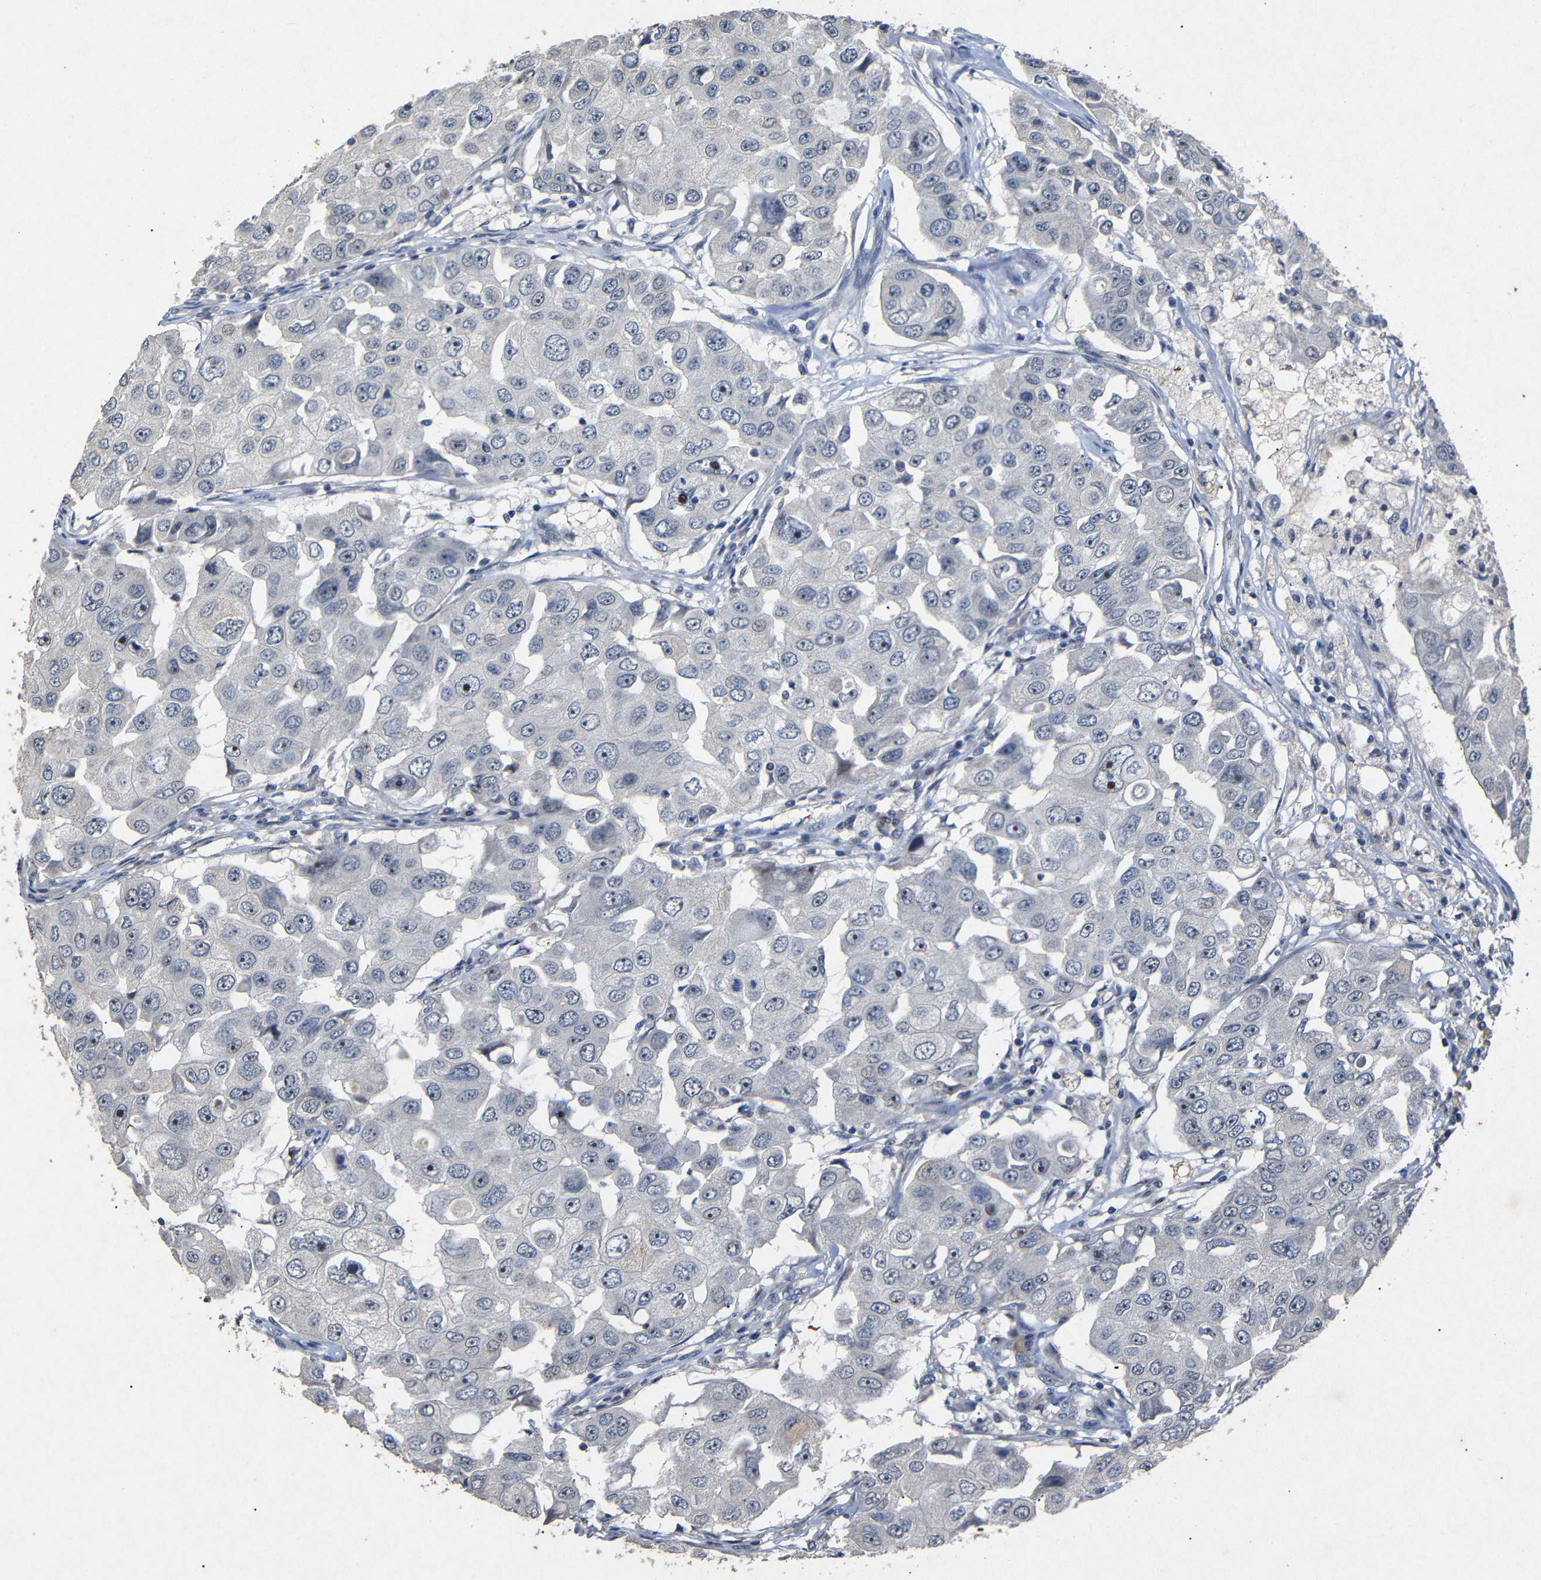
{"staining": {"intensity": "moderate", "quantity": "<25%", "location": "nuclear"}, "tissue": "breast cancer", "cell_type": "Tumor cells", "image_type": "cancer", "snomed": [{"axis": "morphology", "description": "Duct carcinoma"}, {"axis": "topography", "description": "Breast"}], "caption": "Tumor cells display low levels of moderate nuclear expression in about <25% of cells in breast cancer.", "gene": "PARN", "patient": {"sex": "female", "age": 27}}